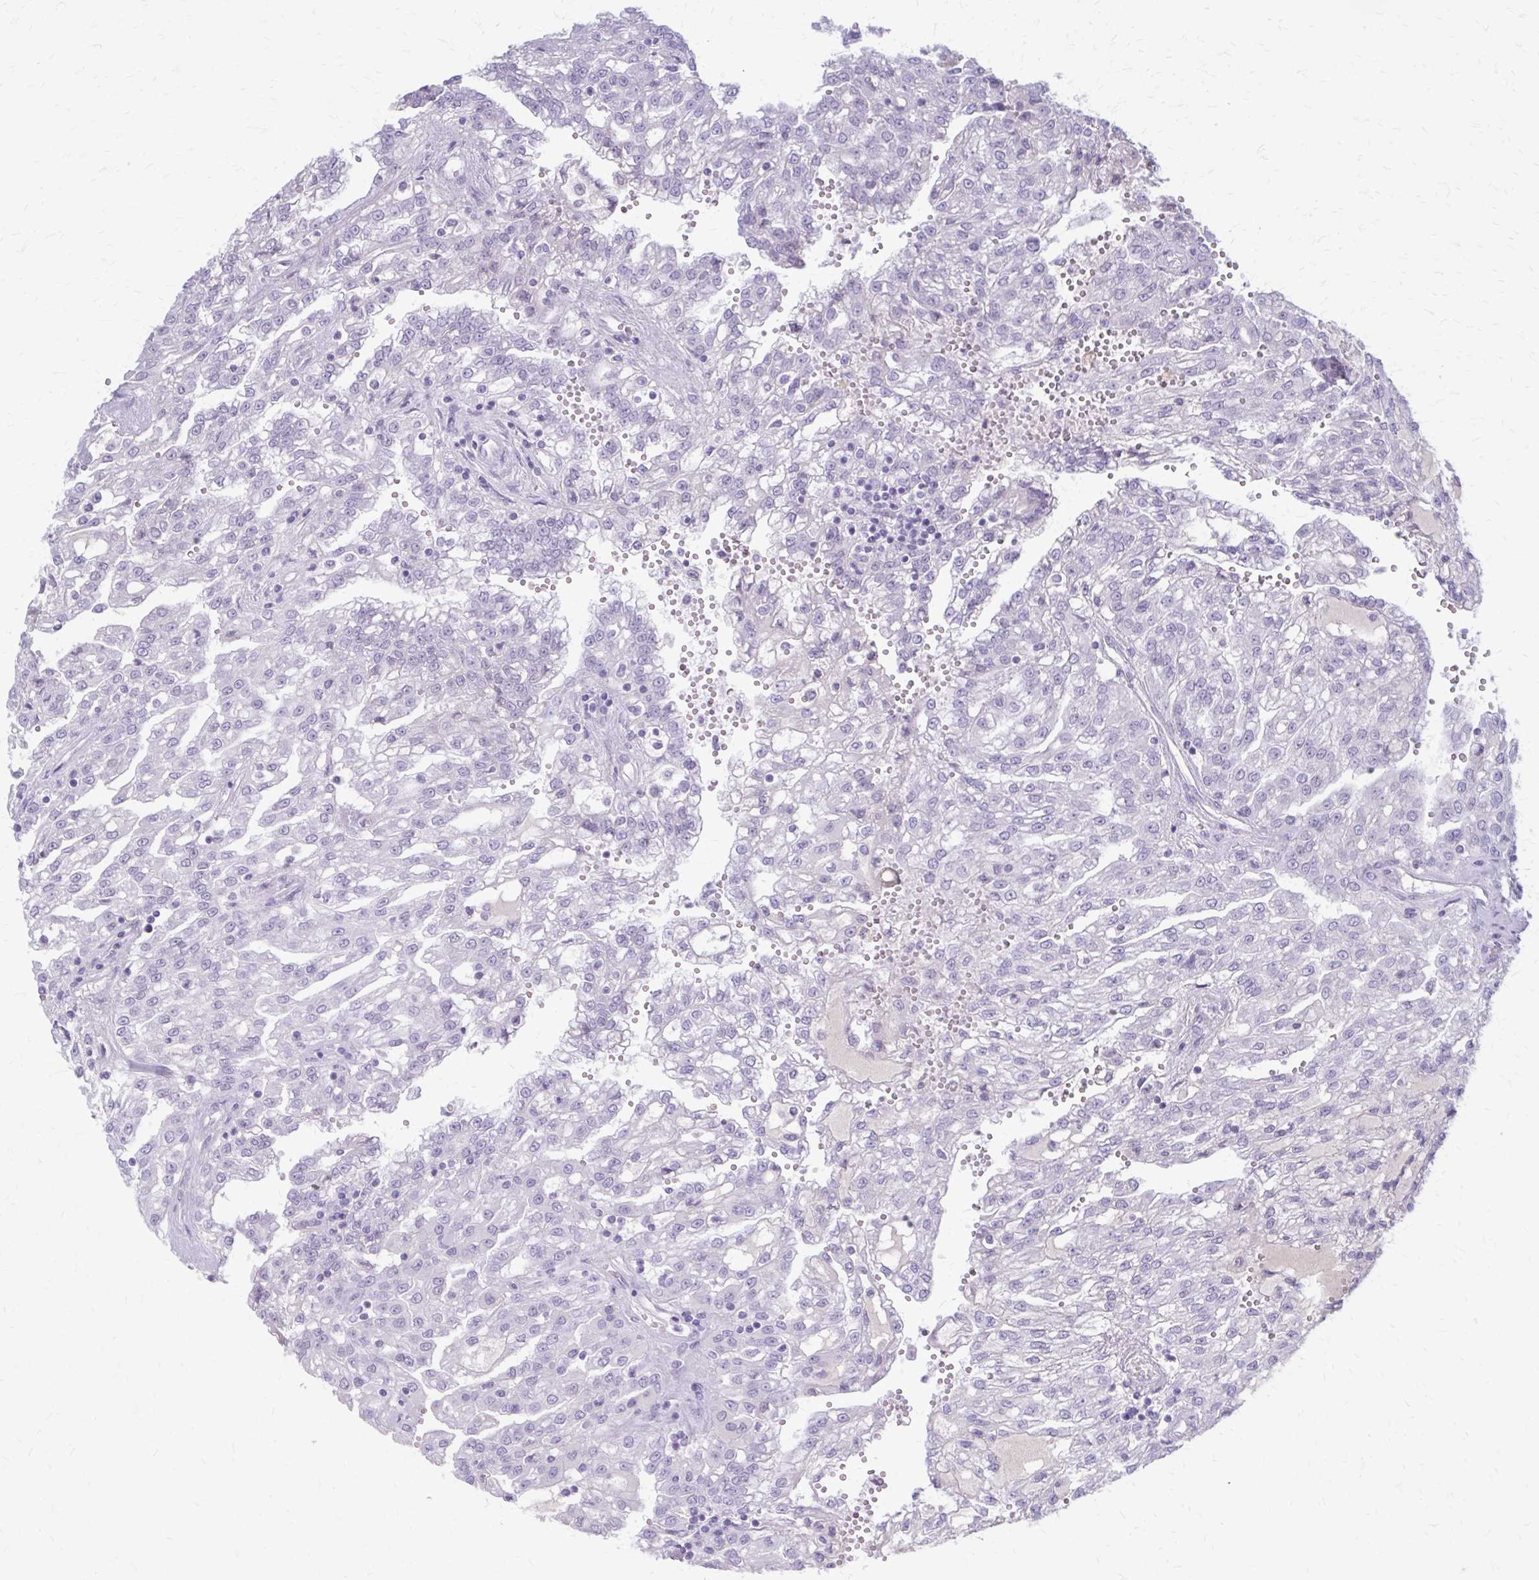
{"staining": {"intensity": "negative", "quantity": "none", "location": "none"}, "tissue": "renal cancer", "cell_type": "Tumor cells", "image_type": "cancer", "snomed": [{"axis": "morphology", "description": "Adenocarcinoma, NOS"}, {"axis": "topography", "description": "Kidney"}], "caption": "The micrograph shows no significant expression in tumor cells of renal cancer. (Stains: DAB (3,3'-diaminobenzidine) IHC with hematoxylin counter stain, Microscopy: brightfield microscopy at high magnification).", "gene": "SERPIND1", "patient": {"sex": "male", "age": 63}}